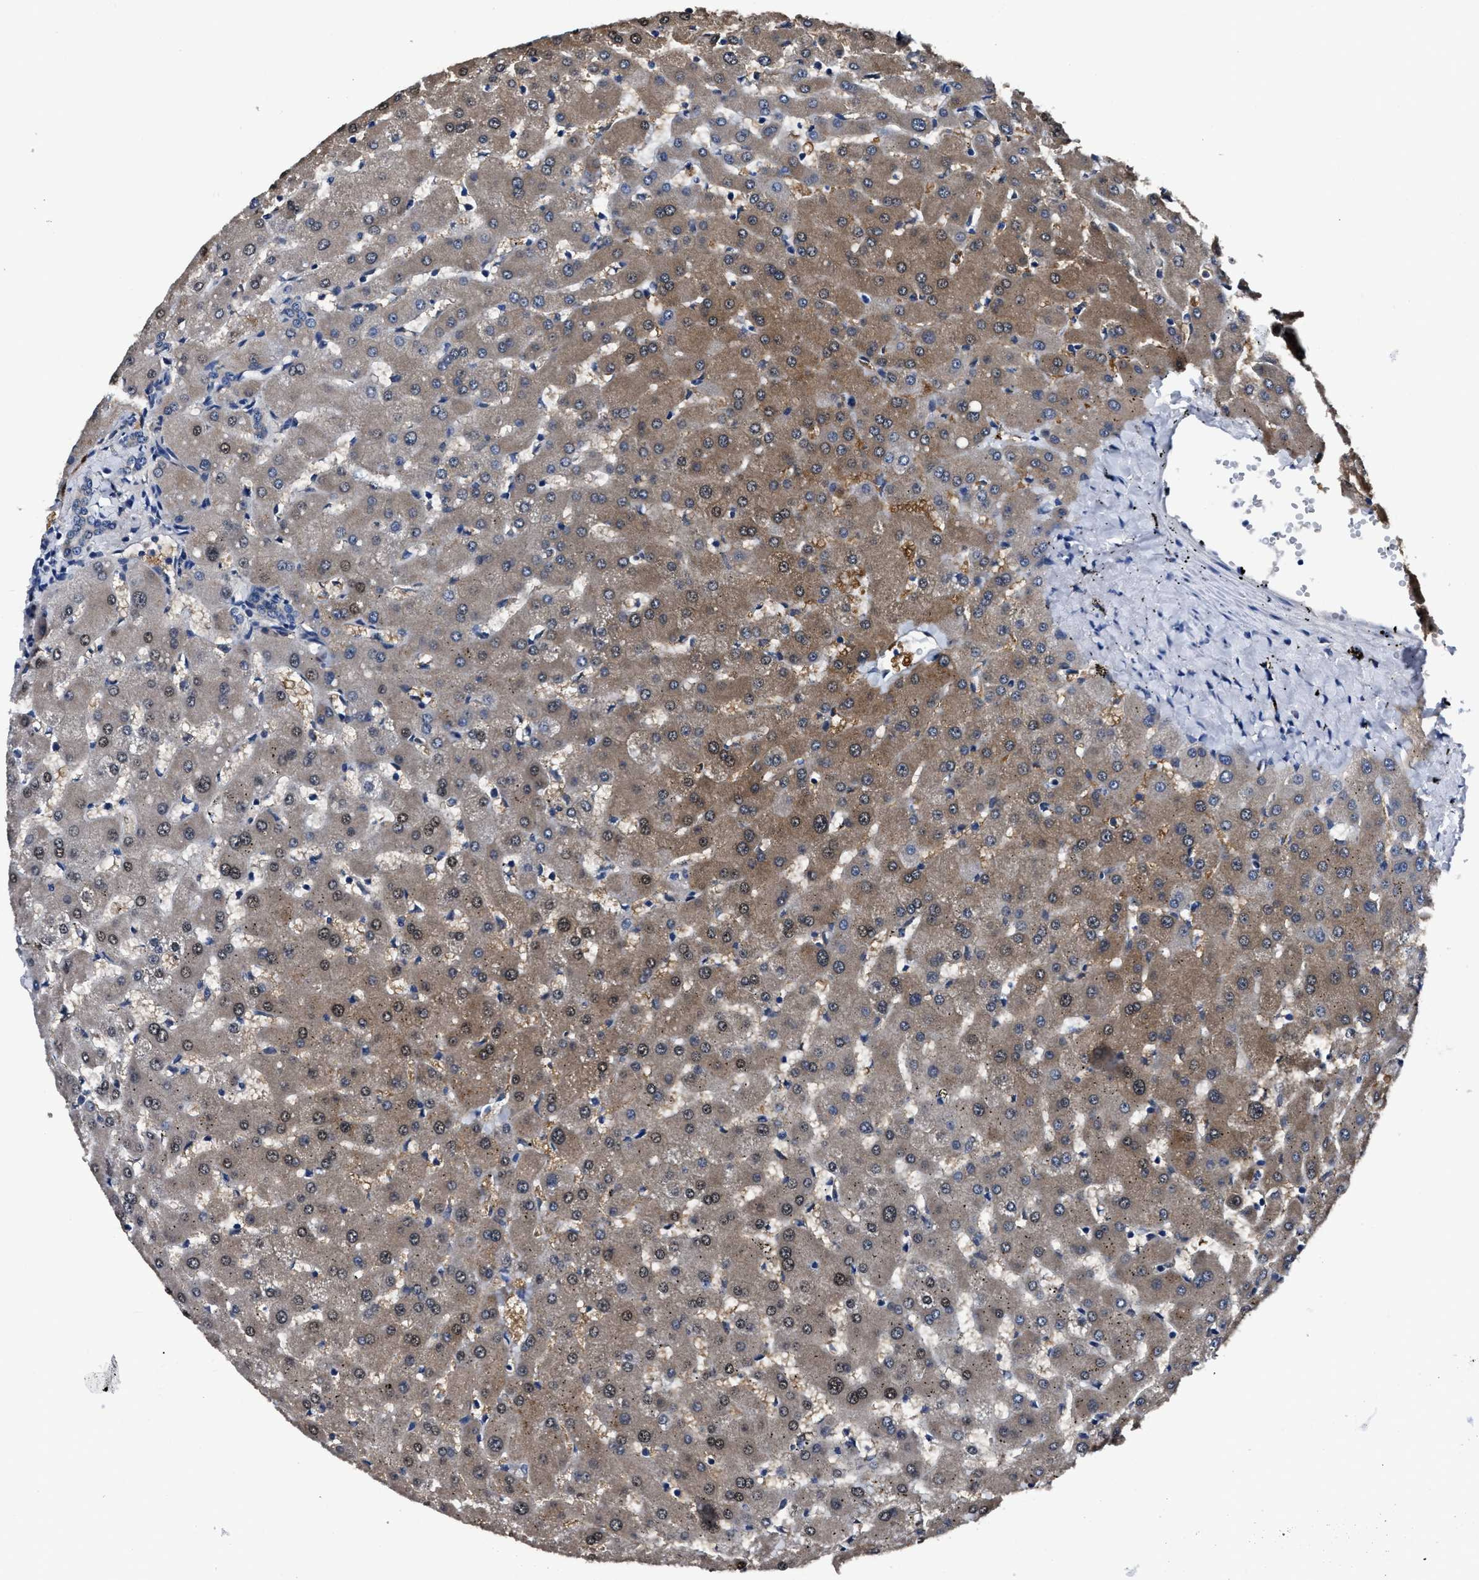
{"staining": {"intensity": "negative", "quantity": "none", "location": "none"}, "tissue": "liver", "cell_type": "Cholangiocytes", "image_type": "normal", "snomed": [{"axis": "morphology", "description": "Normal tissue, NOS"}, {"axis": "topography", "description": "Liver"}], "caption": "Immunohistochemical staining of normal human liver exhibits no significant expression in cholangiocytes.", "gene": "MOV10L1", "patient": {"sex": "female", "age": 63}}